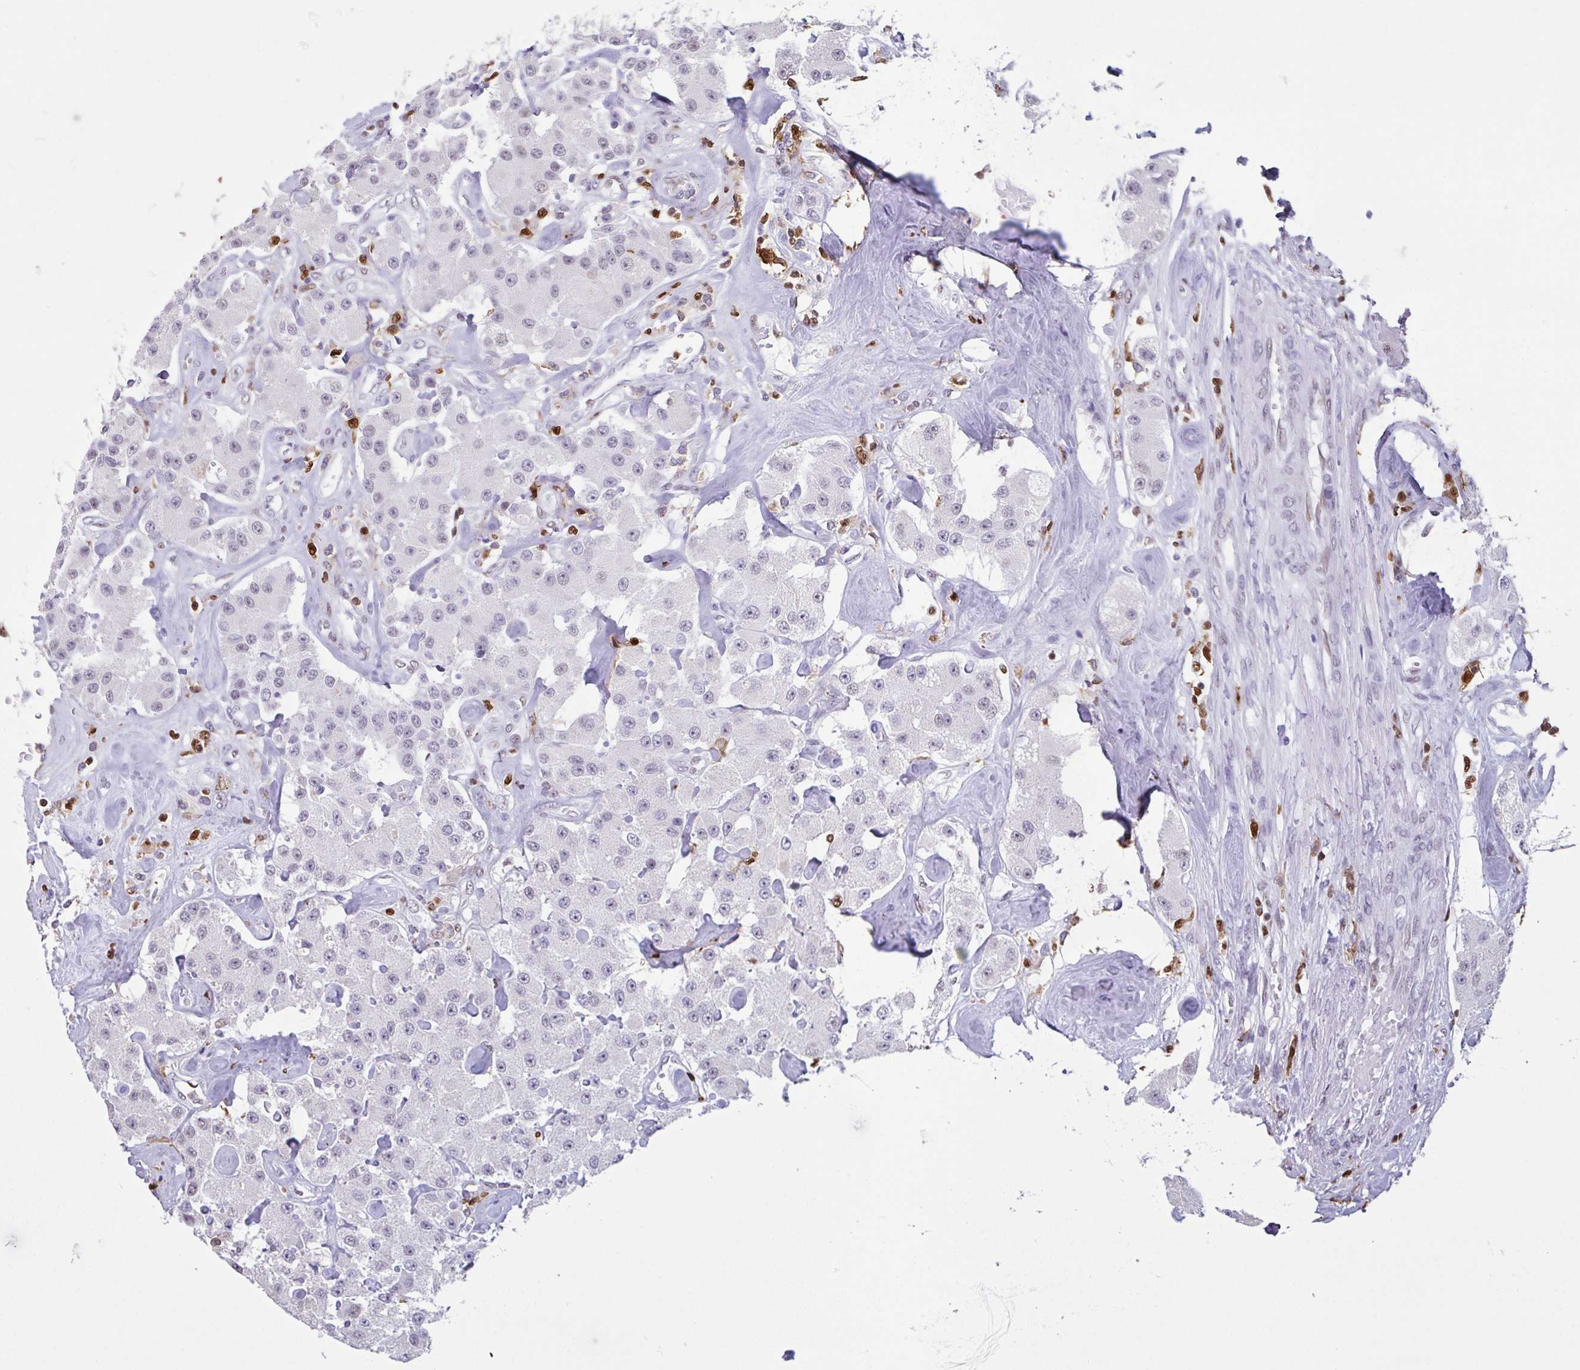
{"staining": {"intensity": "weak", "quantity": "<25%", "location": "nuclear"}, "tissue": "carcinoid", "cell_type": "Tumor cells", "image_type": "cancer", "snomed": [{"axis": "morphology", "description": "Carcinoid, malignant, NOS"}, {"axis": "topography", "description": "Pancreas"}], "caption": "Histopathology image shows no protein staining in tumor cells of malignant carcinoid tissue.", "gene": "BTBD10", "patient": {"sex": "male", "age": 41}}